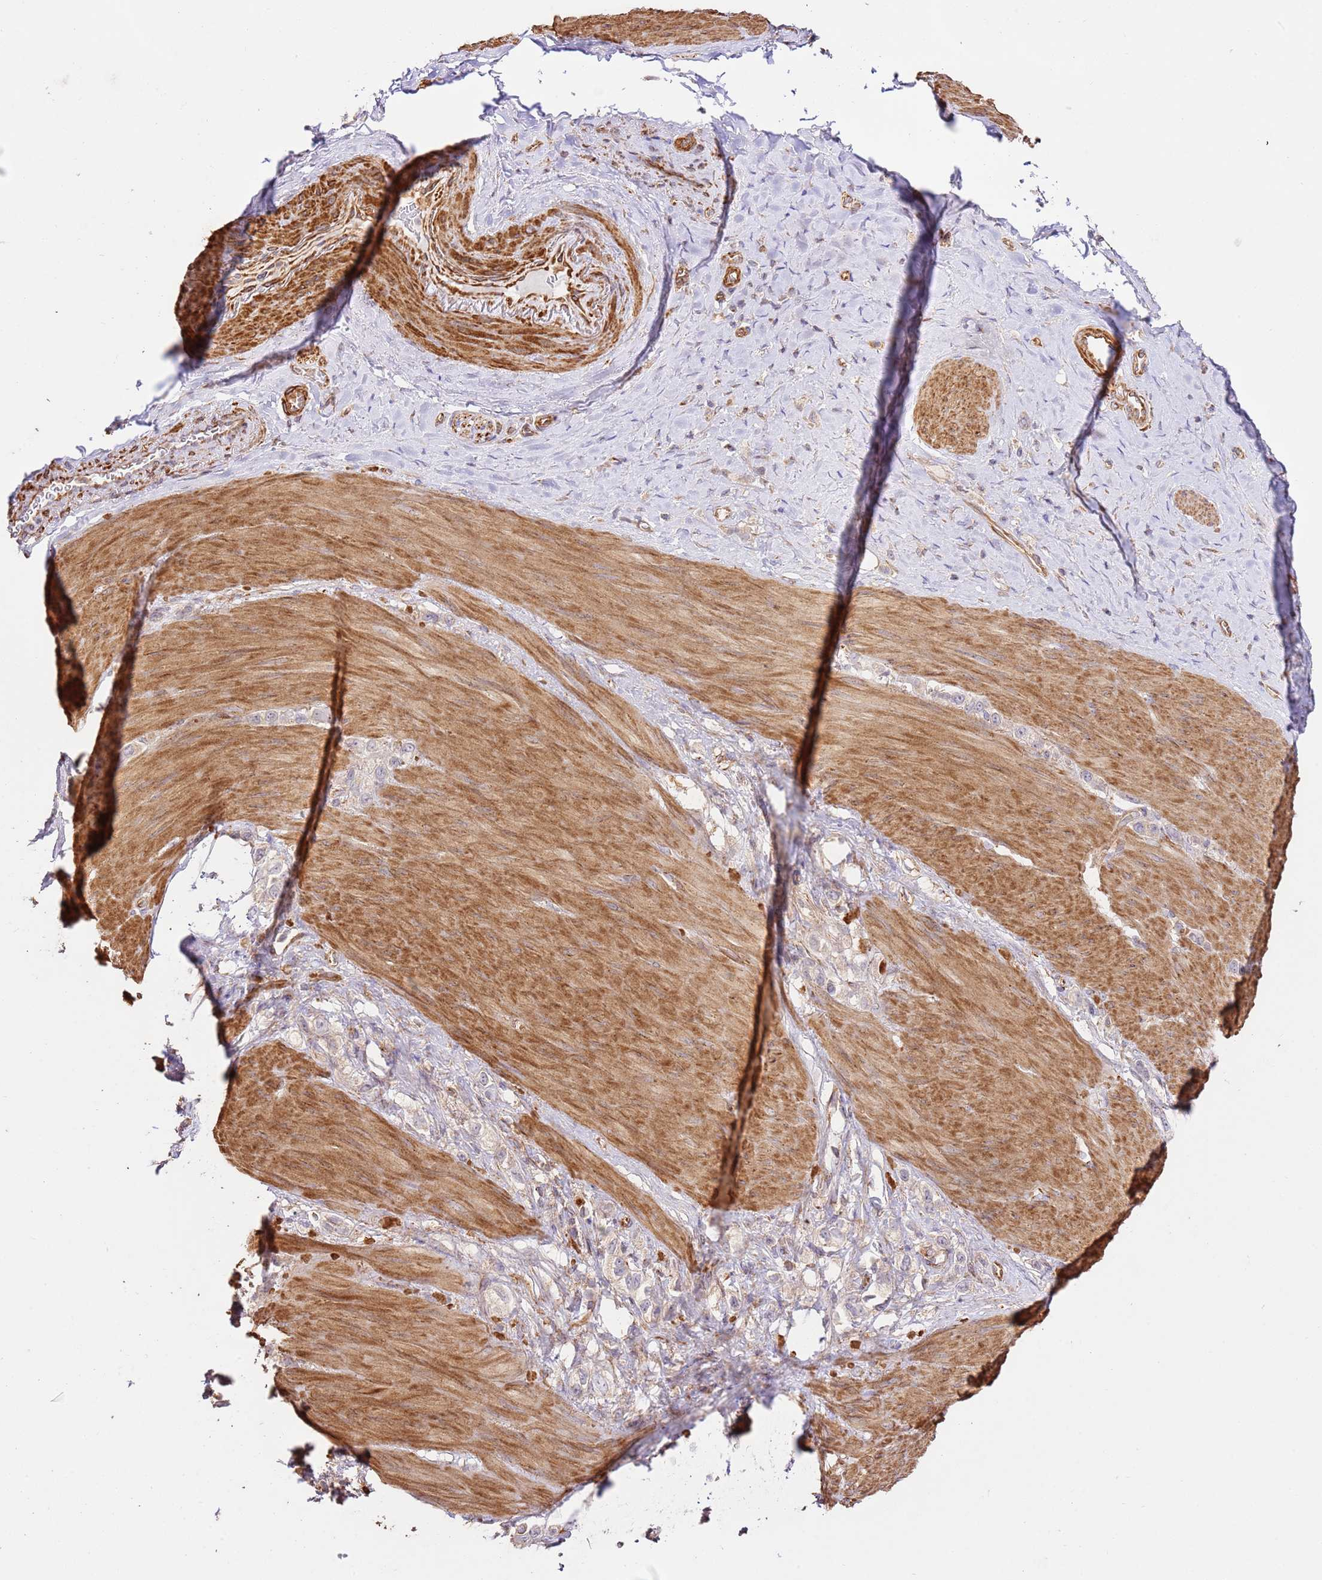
{"staining": {"intensity": "weak", "quantity": "<25%", "location": "cytoplasmic/membranous"}, "tissue": "stomach cancer", "cell_type": "Tumor cells", "image_type": "cancer", "snomed": [{"axis": "morphology", "description": "Adenocarcinoma, NOS"}, {"axis": "topography", "description": "Stomach"}], "caption": "This is a image of immunohistochemistry staining of adenocarcinoma (stomach), which shows no expression in tumor cells. (DAB immunohistochemistry, high magnification).", "gene": "ZBTB39", "patient": {"sex": "female", "age": 65}}